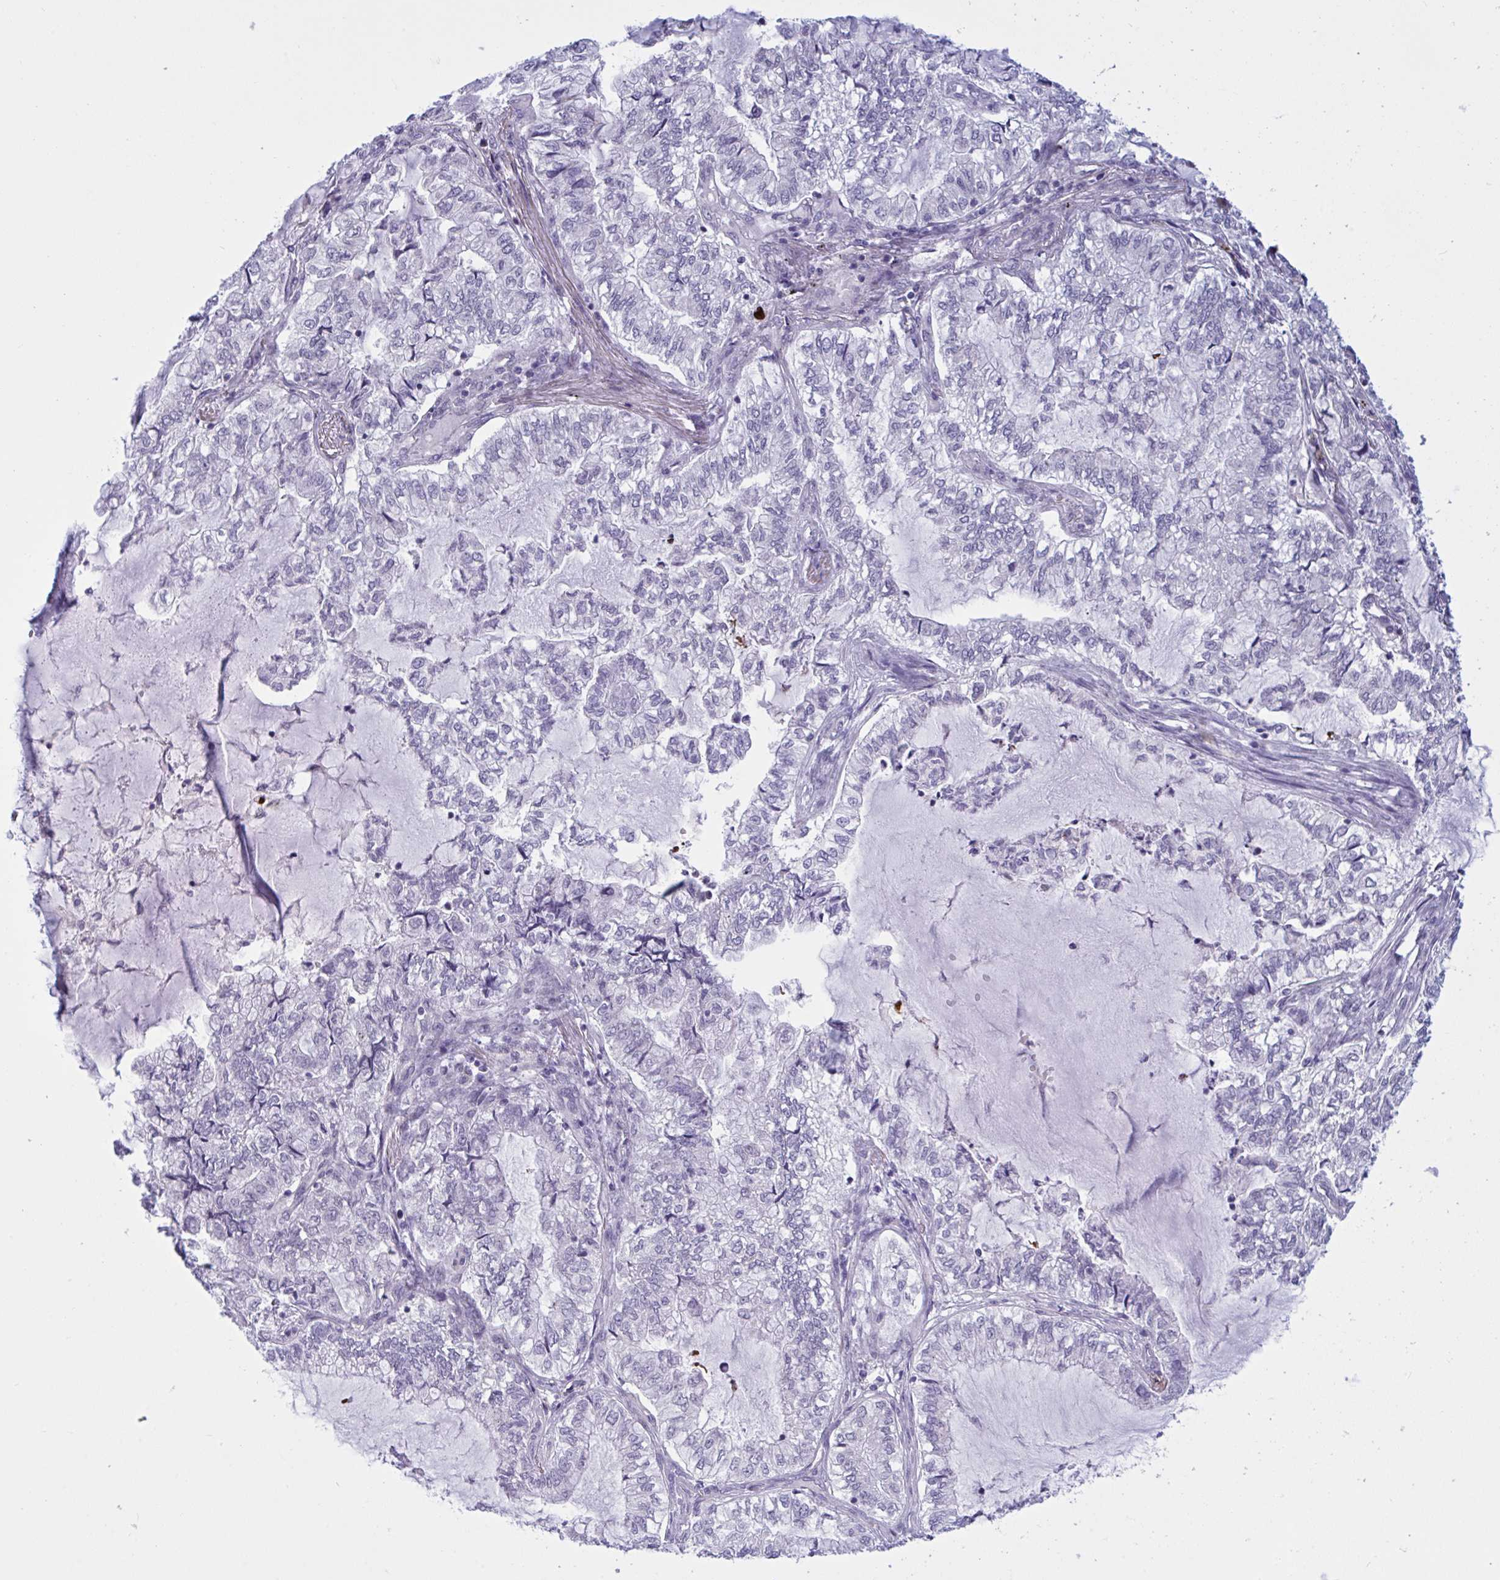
{"staining": {"intensity": "weak", "quantity": "<25%", "location": "nuclear"}, "tissue": "lung cancer", "cell_type": "Tumor cells", "image_type": "cancer", "snomed": [{"axis": "morphology", "description": "Adenocarcinoma, NOS"}, {"axis": "topography", "description": "Lymph node"}, {"axis": "topography", "description": "Lung"}], "caption": "Immunohistochemistry (IHC) photomicrograph of neoplastic tissue: human lung adenocarcinoma stained with DAB demonstrates no significant protein staining in tumor cells.", "gene": "DOCK11", "patient": {"sex": "male", "age": 66}}